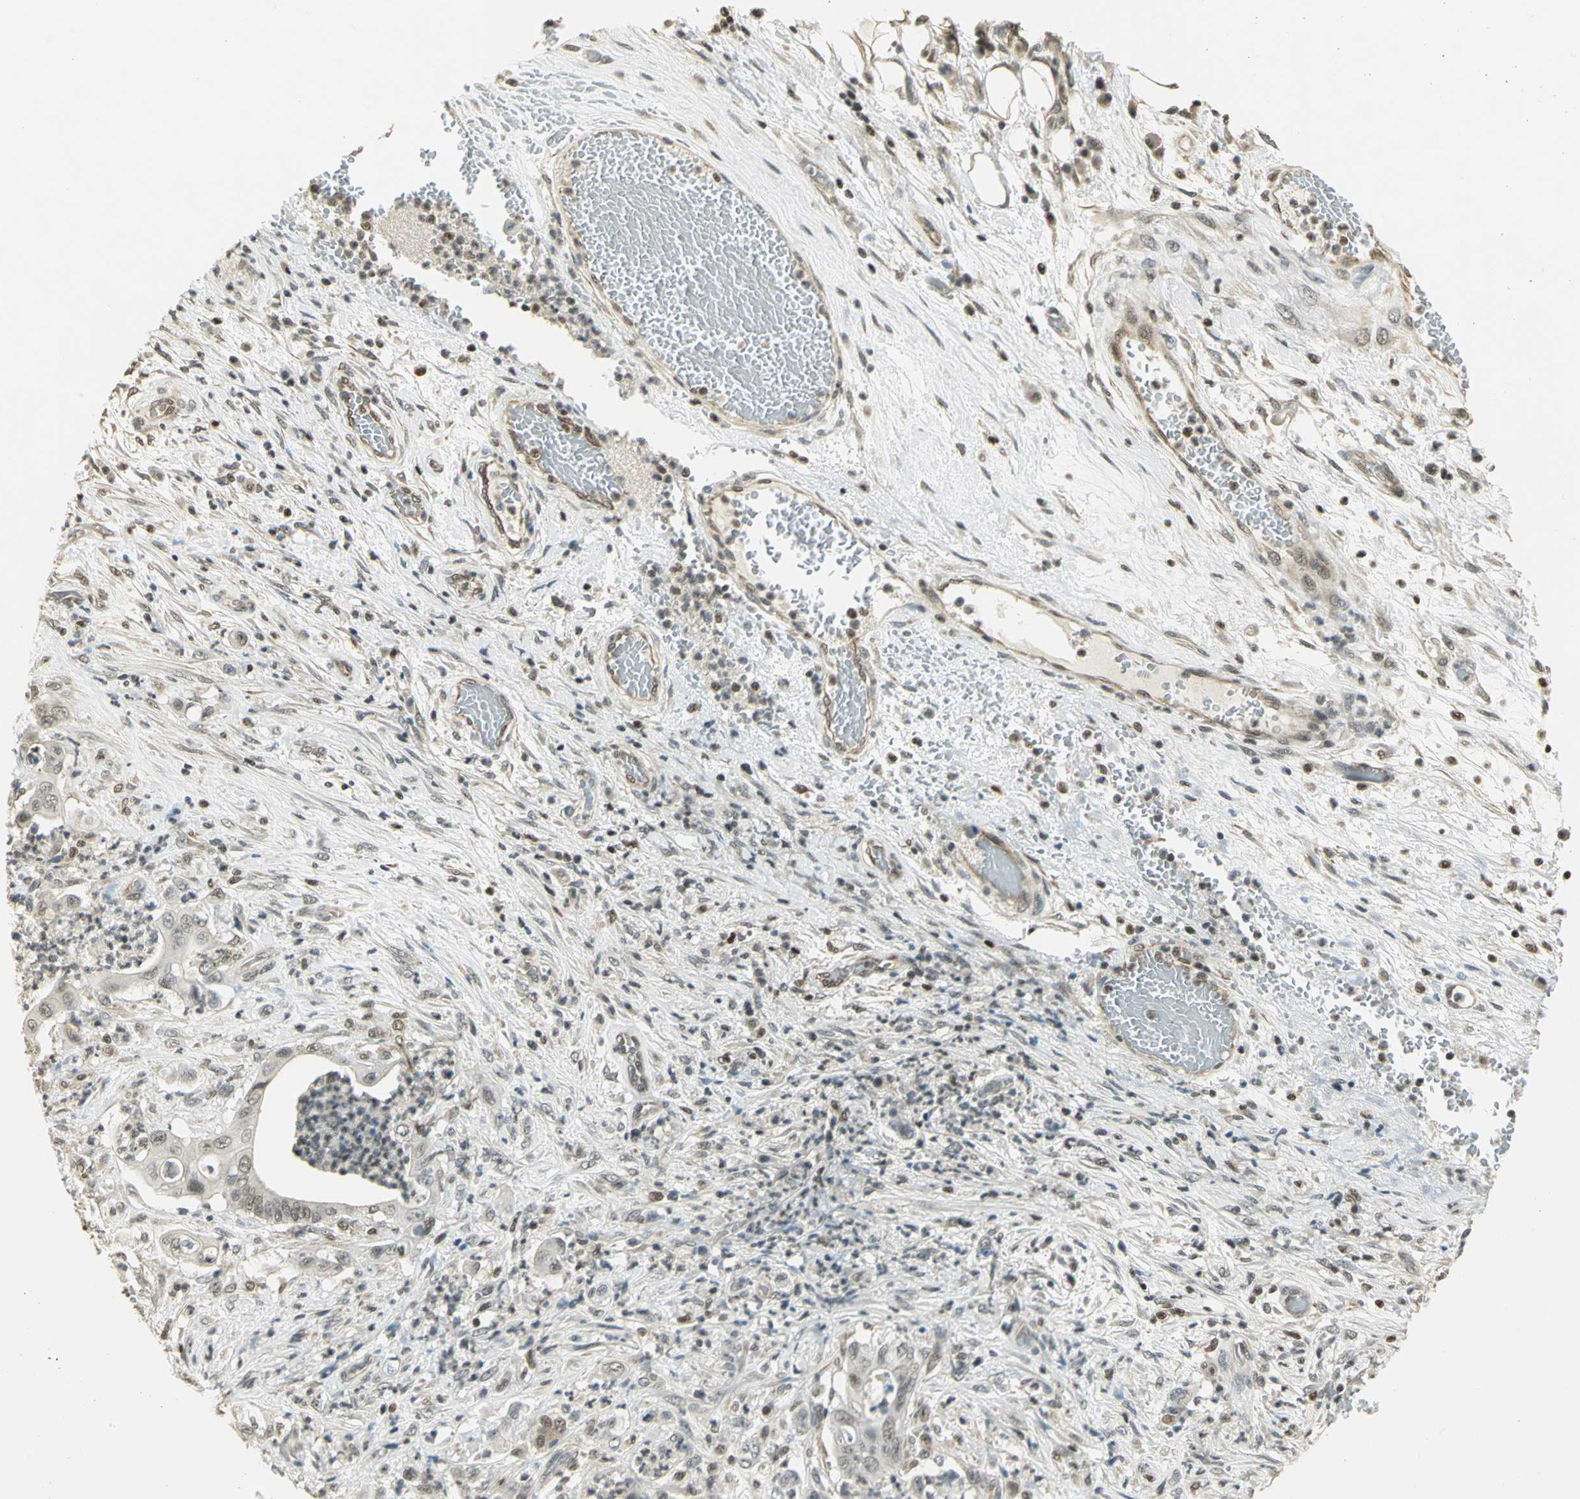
{"staining": {"intensity": "moderate", "quantity": ">75%", "location": "nuclear"}, "tissue": "stomach cancer", "cell_type": "Tumor cells", "image_type": "cancer", "snomed": [{"axis": "morphology", "description": "Adenocarcinoma, NOS"}, {"axis": "topography", "description": "Stomach"}], "caption": "Stomach adenocarcinoma stained for a protein demonstrates moderate nuclear positivity in tumor cells.", "gene": "ELF1", "patient": {"sex": "female", "age": 73}}